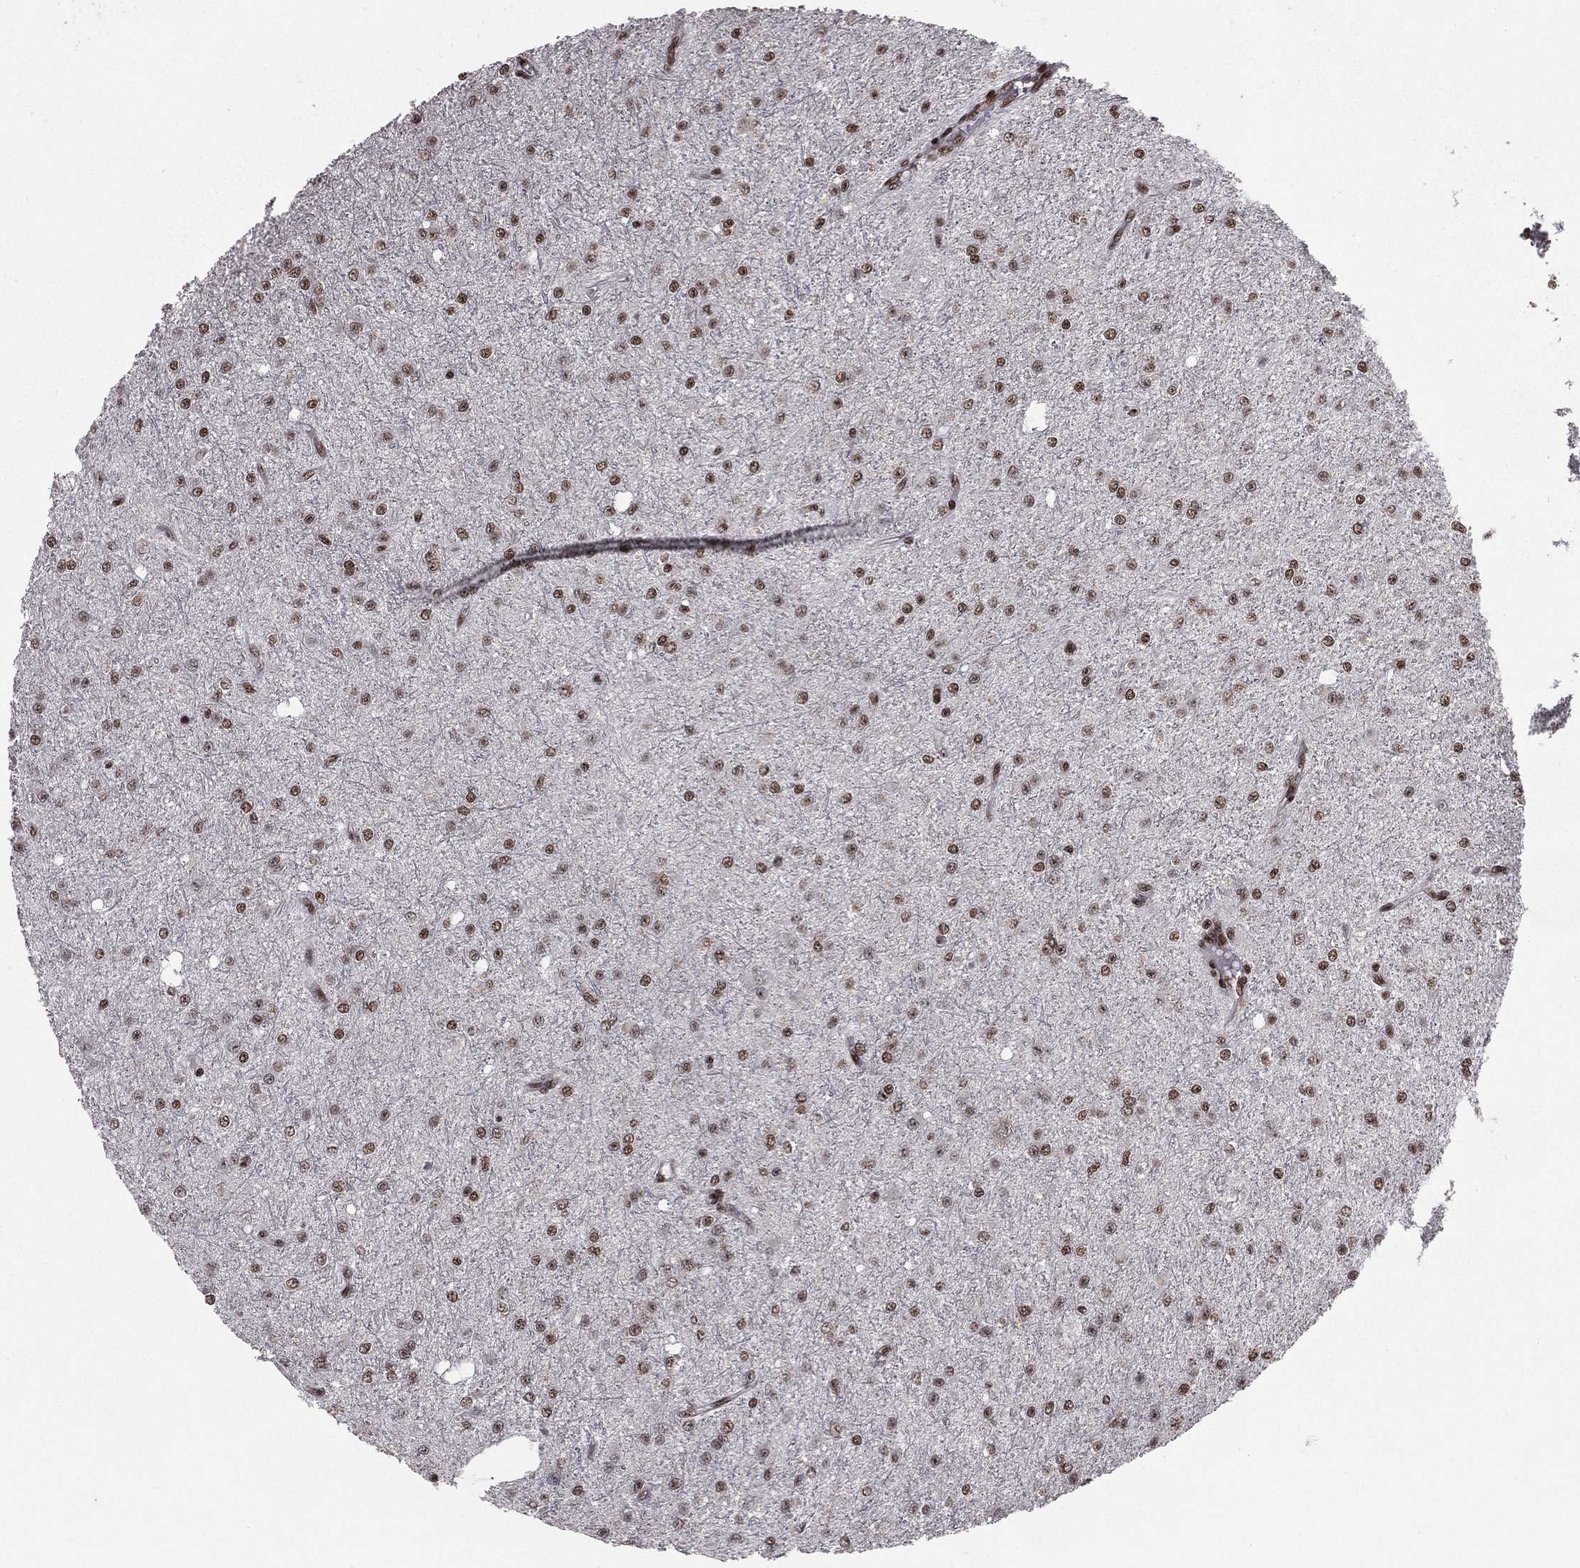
{"staining": {"intensity": "strong", "quantity": ">75%", "location": "nuclear"}, "tissue": "glioma", "cell_type": "Tumor cells", "image_type": "cancer", "snomed": [{"axis": "morphology", "description": "Glioma, malignant, Low grade"}, {"axis": "topography", "description": "Brain"}], "caption": "Strong nuclear protein expression is identified in approximately >75% of tumor cells in malignant glioma (low-grade).", "gene": "NFYB", "patient": {"sex": "male", "age": 27}}